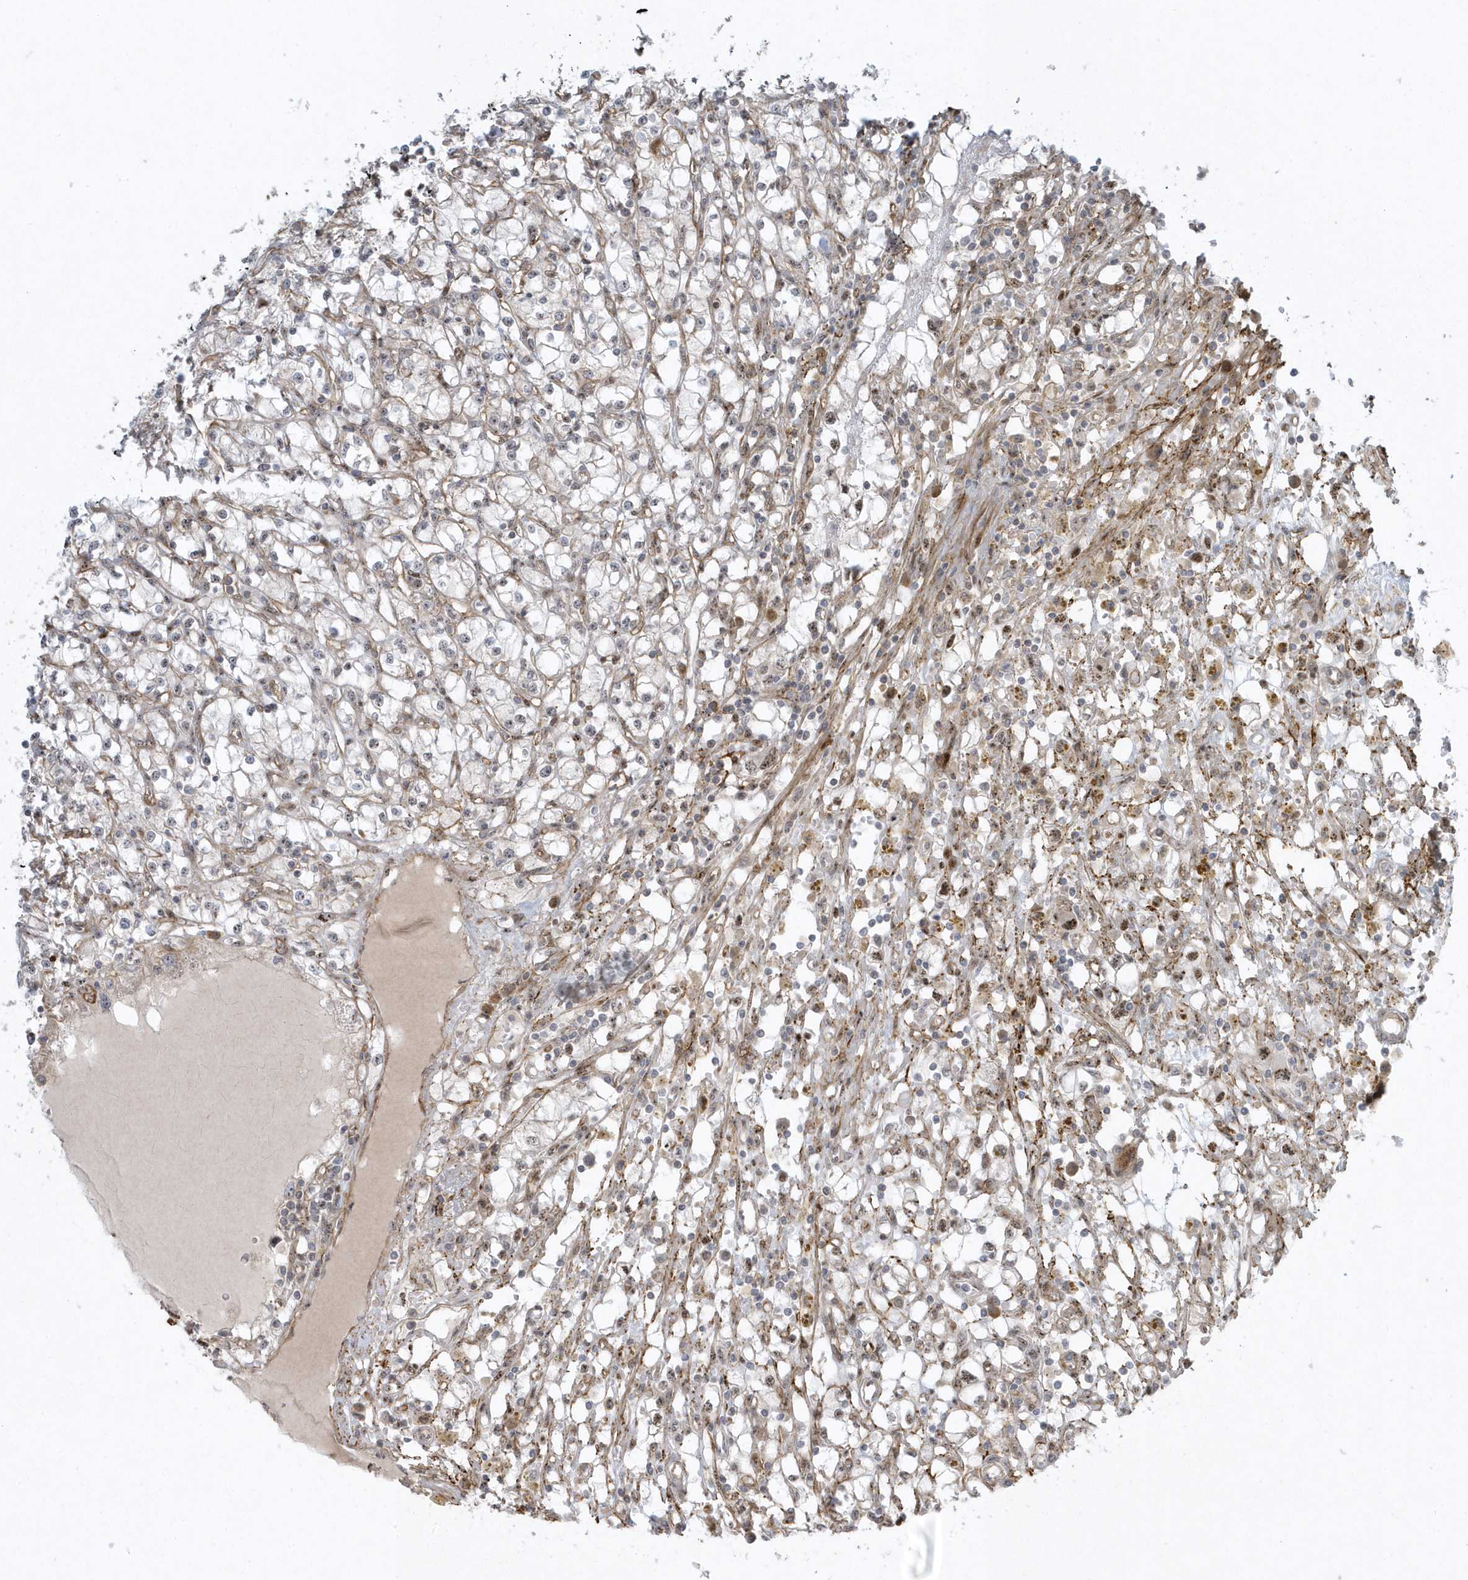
{"staining": {"intensity": "weak", "quantity": "<25%", "location": "cytoplasmic/membranous,nuclear"}, "tissue": "renal cancer", "cell_type": "Tumor cells", "image_type": "cancer", "snomed": [{"axis": "morphology", "description": "Adenocarcinoma, NOS"}, {"axis": "topography", "description": "Kidney"}], "caption": "IHC micrograph of human adenocarcinoma (renal) stained for a protein (brown), which exhibits no positivity in tumor cells. Nuclei are stained in blue.", "gene": "MASP2", "patient": {"sex": "male", "age": 56}}